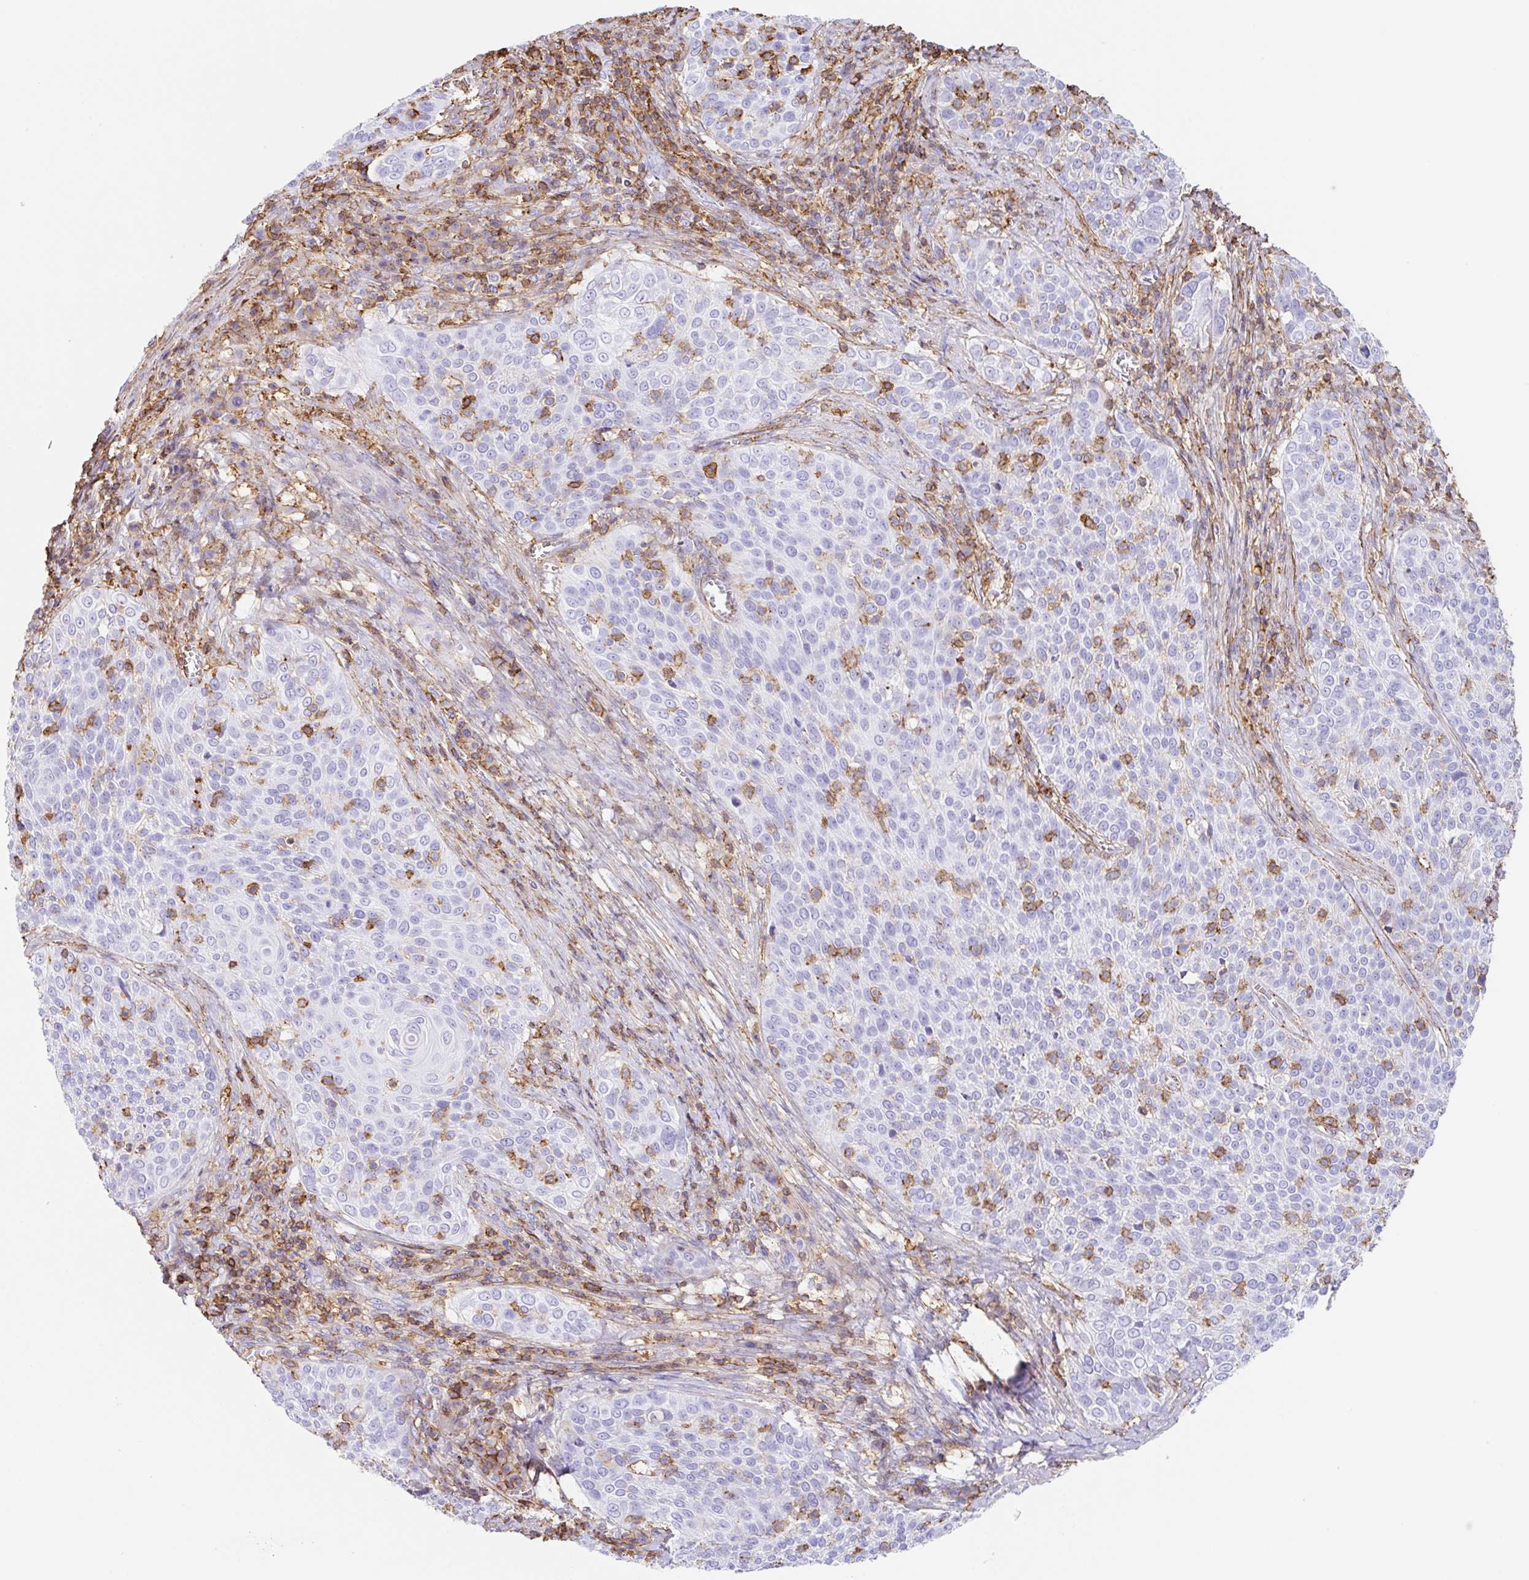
{"staining": {"intensity": "negative", "quantity": "none", "location": "none"}, "tissue": "cervical cancer", "cell_type": "Tumor cells", "image_type": "cancer", "snomed": [{"axis": "morphology", "description": "Squamous cell carcinoma, NOS"}, {"axis": "topography", "description": "Cervix"}], "caption": "Cervical cancer (squamous cell carcinoma) was stained to show a protein in brown. There is no significant expression in tumor cells.", "gene": "MTTP", "patient": {"sex": "female", "age": 31}}